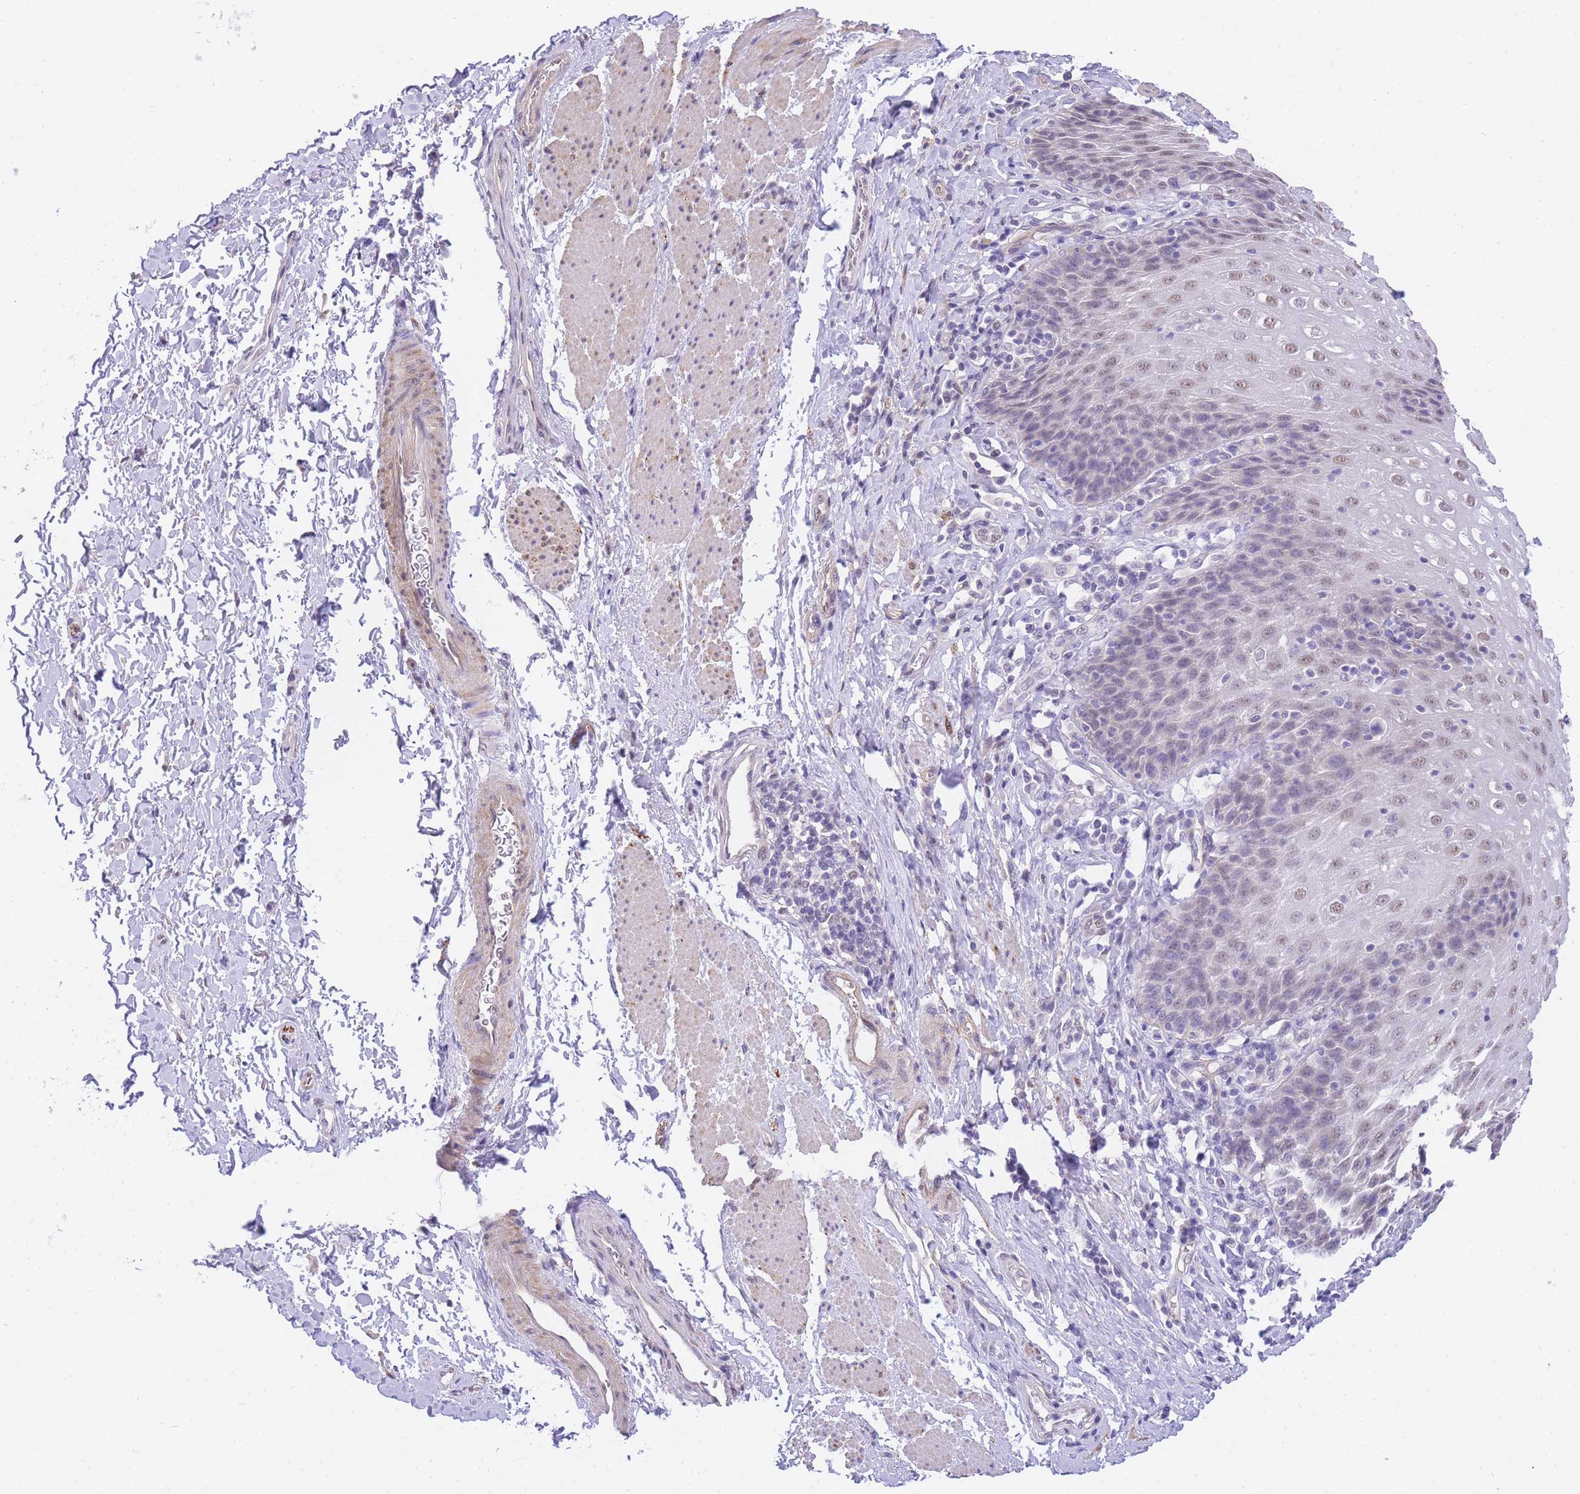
{"staining": {"intensity": "weak", "quantity": "25%-75%", "location": "nuclear"}, "tissue": "esophagus", "cell_type": "Squamous epithelial cells", "image_type": "normal", "snomed": [{"axis": "morphology", "description": "Normal tissue, NOS"}, {"axis": "topography", "description": "Esophagus"}], "caption": "A brown stain shows weak nuclear positivity of a protein in squamous epithelial cells of benign esophagus.", "gene": "S100PBP", "patient": {"sex": "female", "age": 61}}